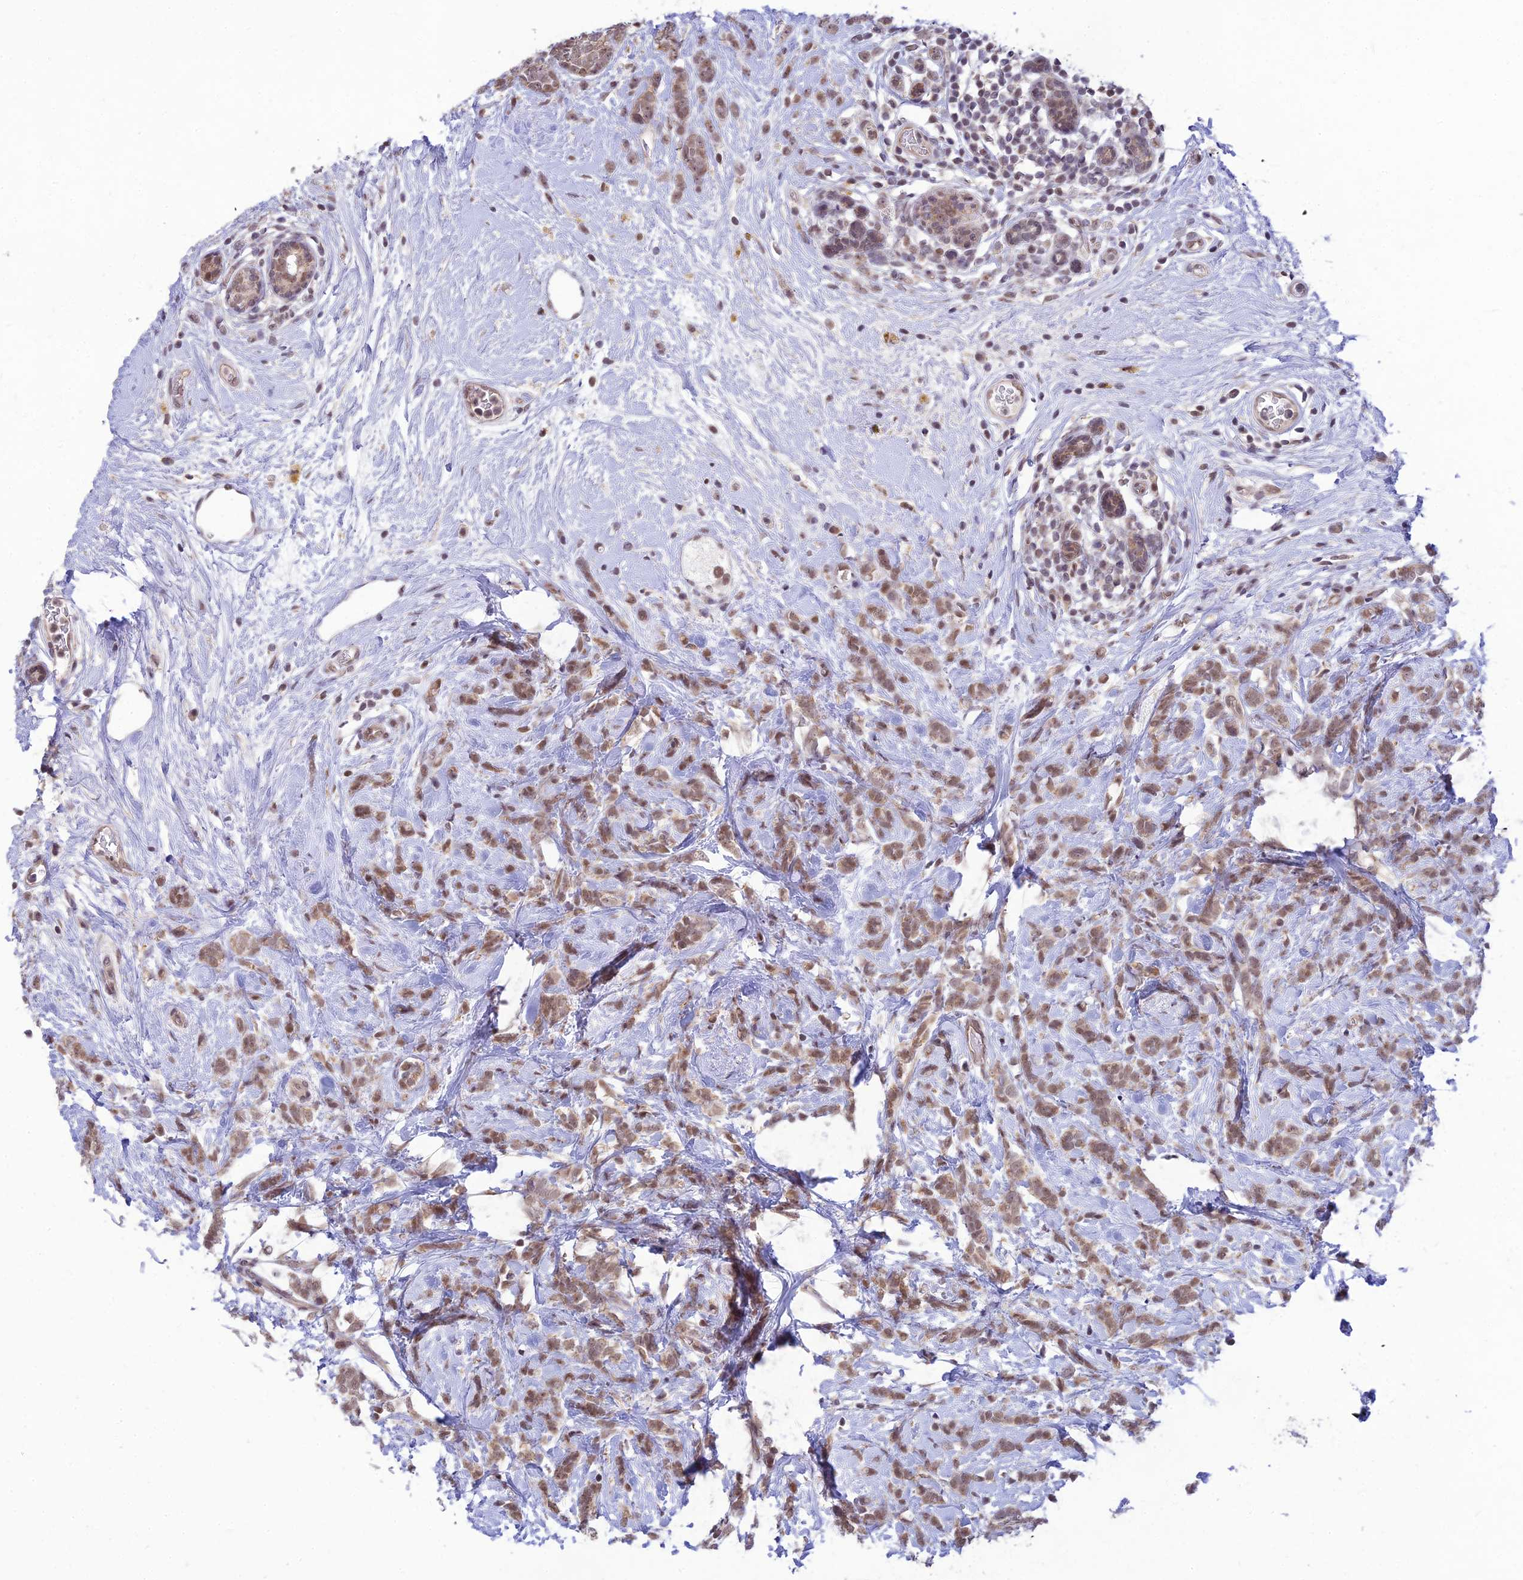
{"staining": {"intensity": "moderate", "quantity": ">75%", "location": "nuclear"}, "tissue": "breast cancer", "cell_type": "Tumor cells", "image_type": "cancer", "snomed": [{"axis": "morphology", "description": "Lobular carcinoma"}, {"axis": "topography", "description": "Breast"}], "caption": "Tumor cells show medium levels of moderate nuclear staining in about >75% of cells in human breast cancer (lobular carcinoma).", "gene": "MICOS13", "patient": {"sex": "female", "age": 58}}